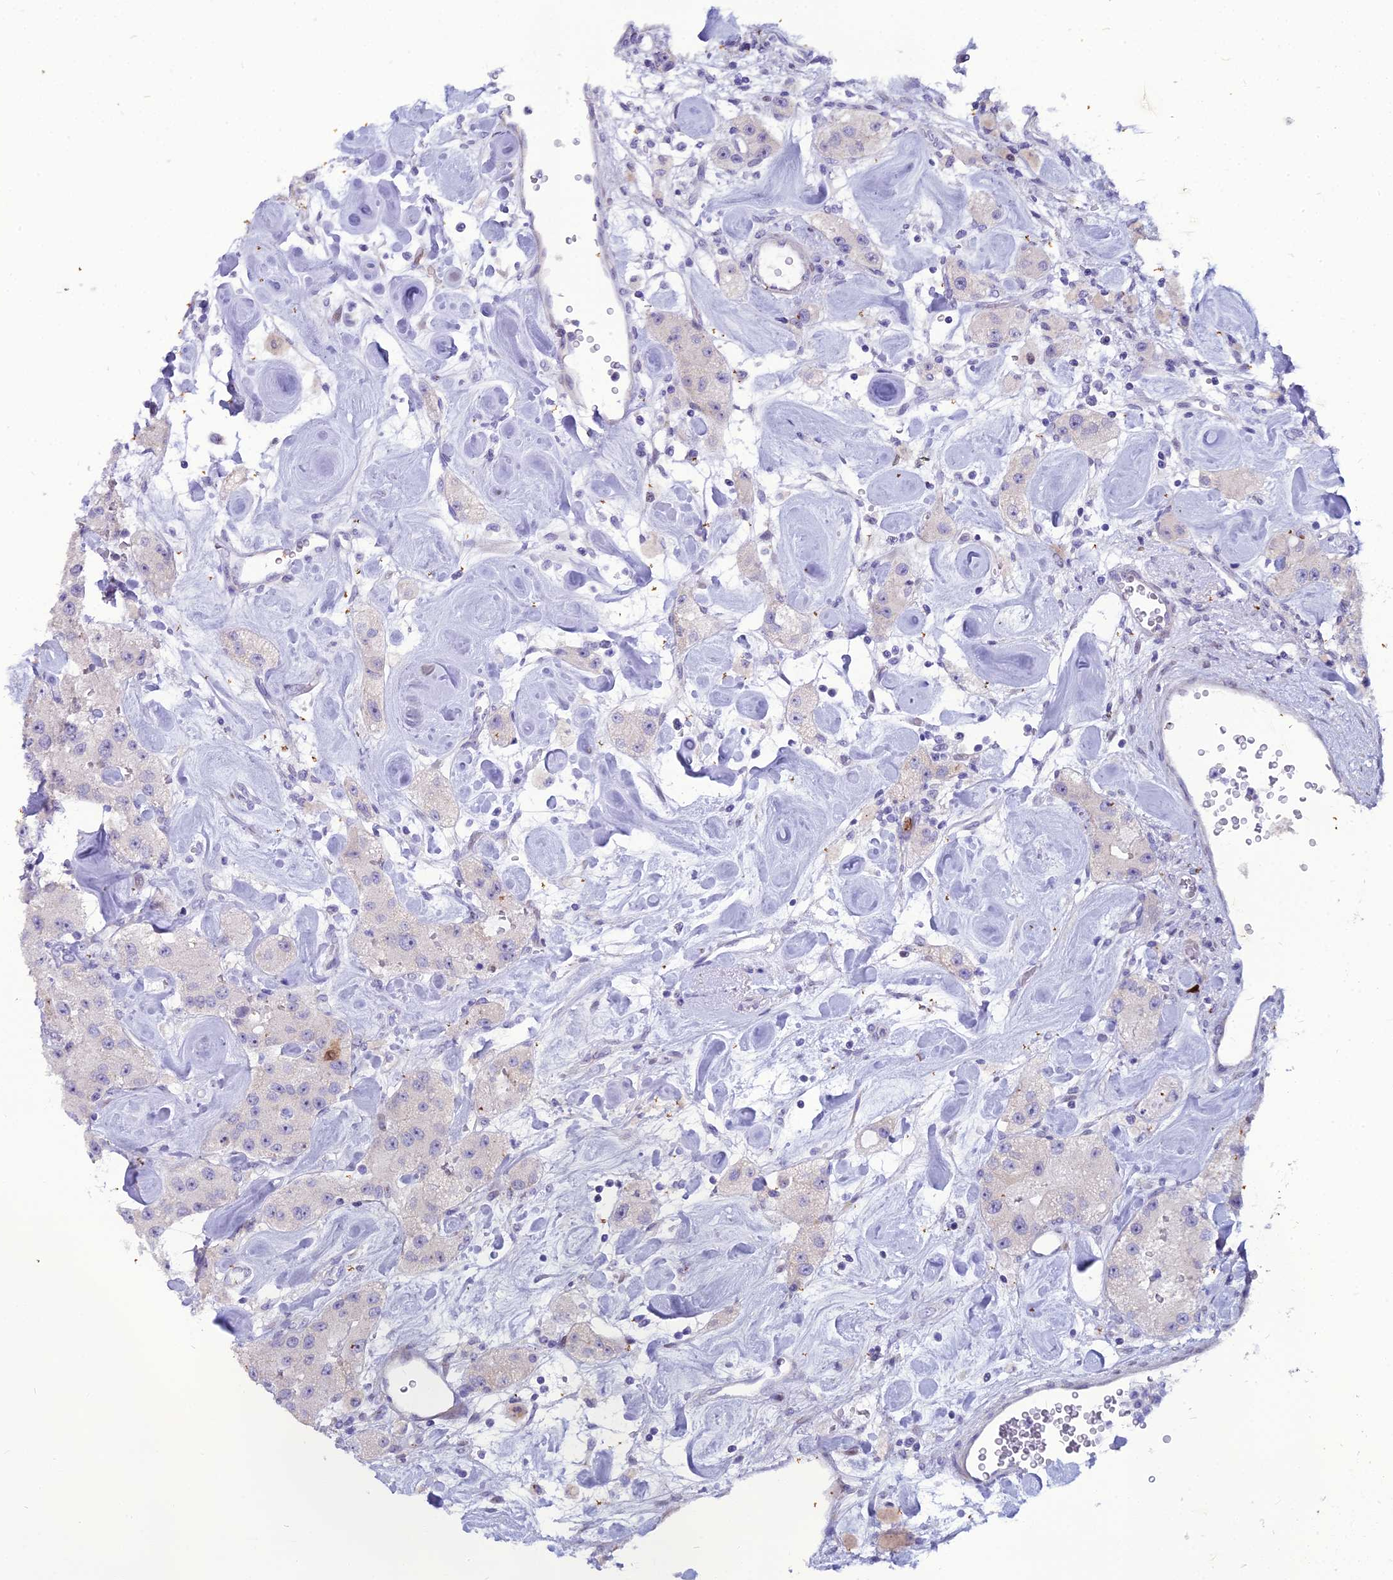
{"staining": {"intensity": "negative", "quantity": "none", "location": "none"}, "tissue": "carcinoid", "cell_type": "Tumor cells", "image_type": "cancer", "snomed": [{"axis": "morphology", "description": "Carcinoid, malignant, NOS"}, {"axis": "topography", "description": "Pancreas"}], "caption": "High power microscopy image of an immunohistochemistry (IHC) image of carcinoid, revealing no significant staining in tumor cells.", "gene": "NUSAP1", "patient": {"sex": "male", "age": 41}}